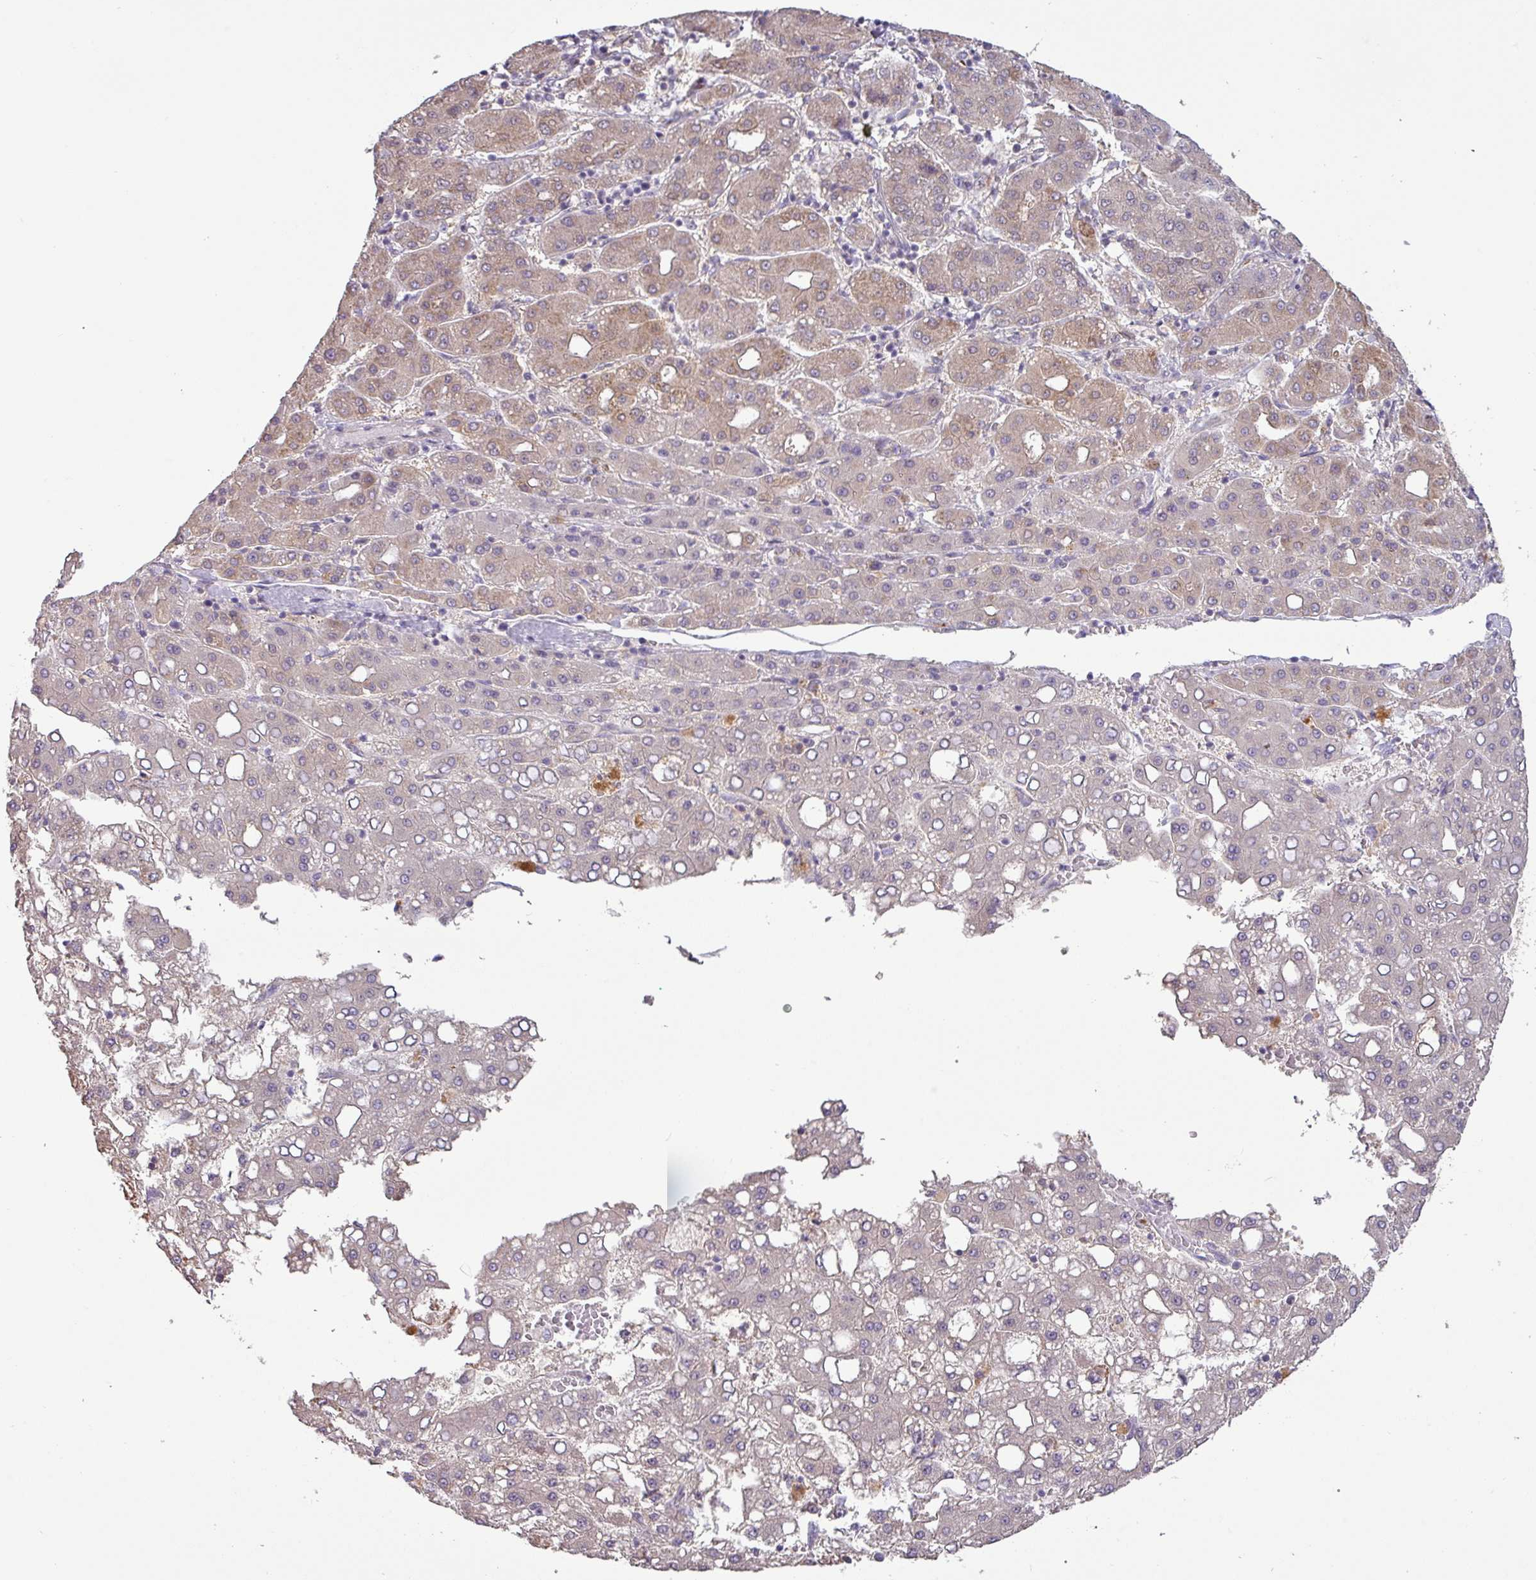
{"staining": {"intensity": "weak", "quantity": "<25%", "location": "cytoplasmic/membranous"}, "tissue": "liver cancer", "cell_type": "Tumor cells", "image_type": "cancer", "snomed": [{"axis": "morphology", "description": "Carcinoma, Hepatocellular, NOS"}, {"axis": "topography", "description": "Liver"}], "caption": "This is an IHC photomicrograph of liver cancer (hepatocellular carcinoma). There is no expression in tumor cells.", "gene": "GALNT12", "patient": {"sex": "male", "age": 65}}